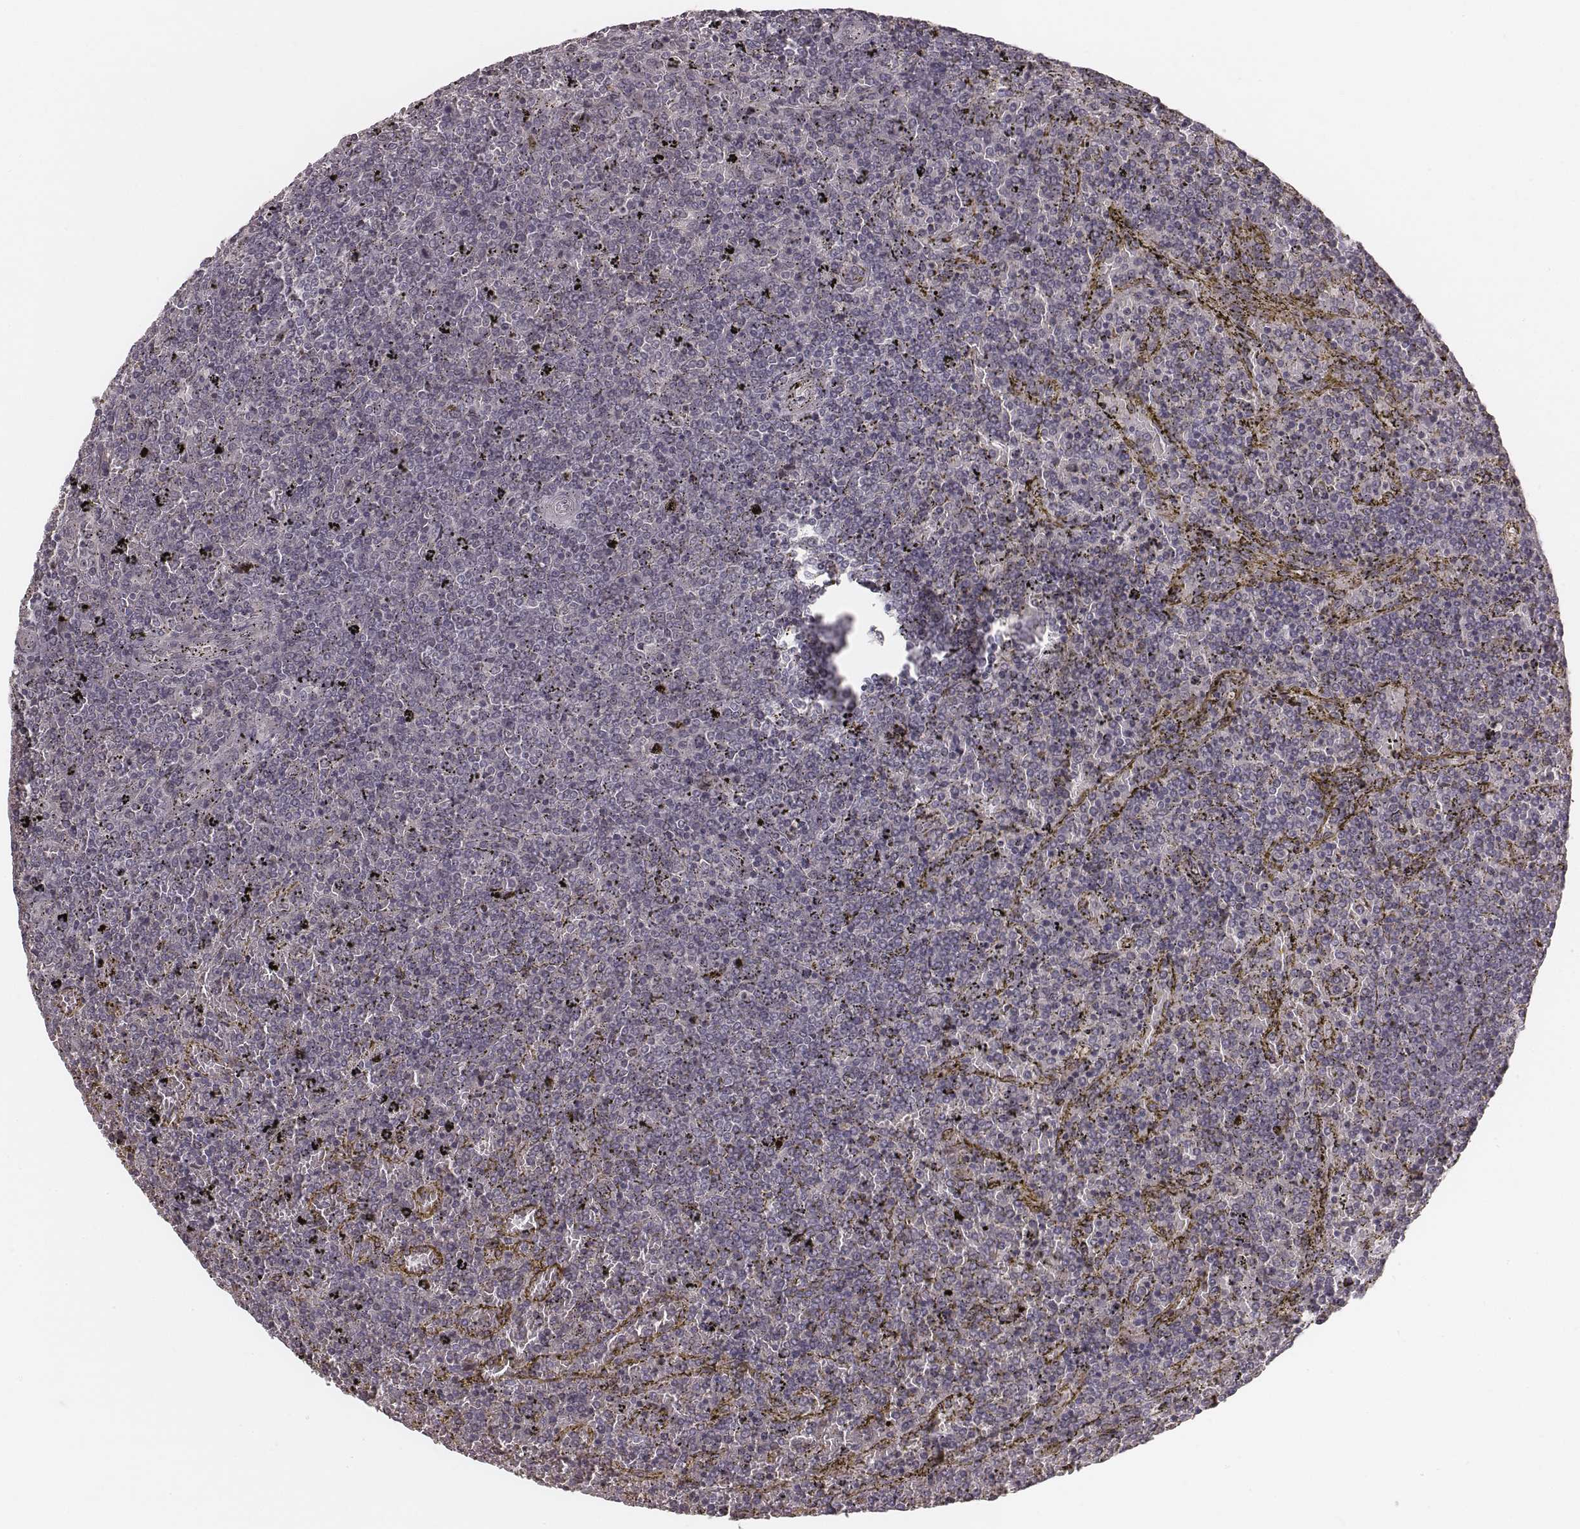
{"staining": {"intensity": "negative", "quantity": "none", "location": "none"}, "tissue": "lymphoma", "cell_type": "Tumor cells", "image_type": "cancer", "snomed": [{"axis": "morphology", "description": "Malignant lymphoma, non-Hodgkin's type, Low grade"}, {"axis": "topography", "description": "Spleen"}], "caption": "High power microscopy image of an immunohistochemistry histopathology image of malignant lymphoma, non-Hodgkin's type (low-grade), revealing no significant expression in tumor cells.", "gene": "IQCG", "patient": {"sex": "female", "age": 77}}